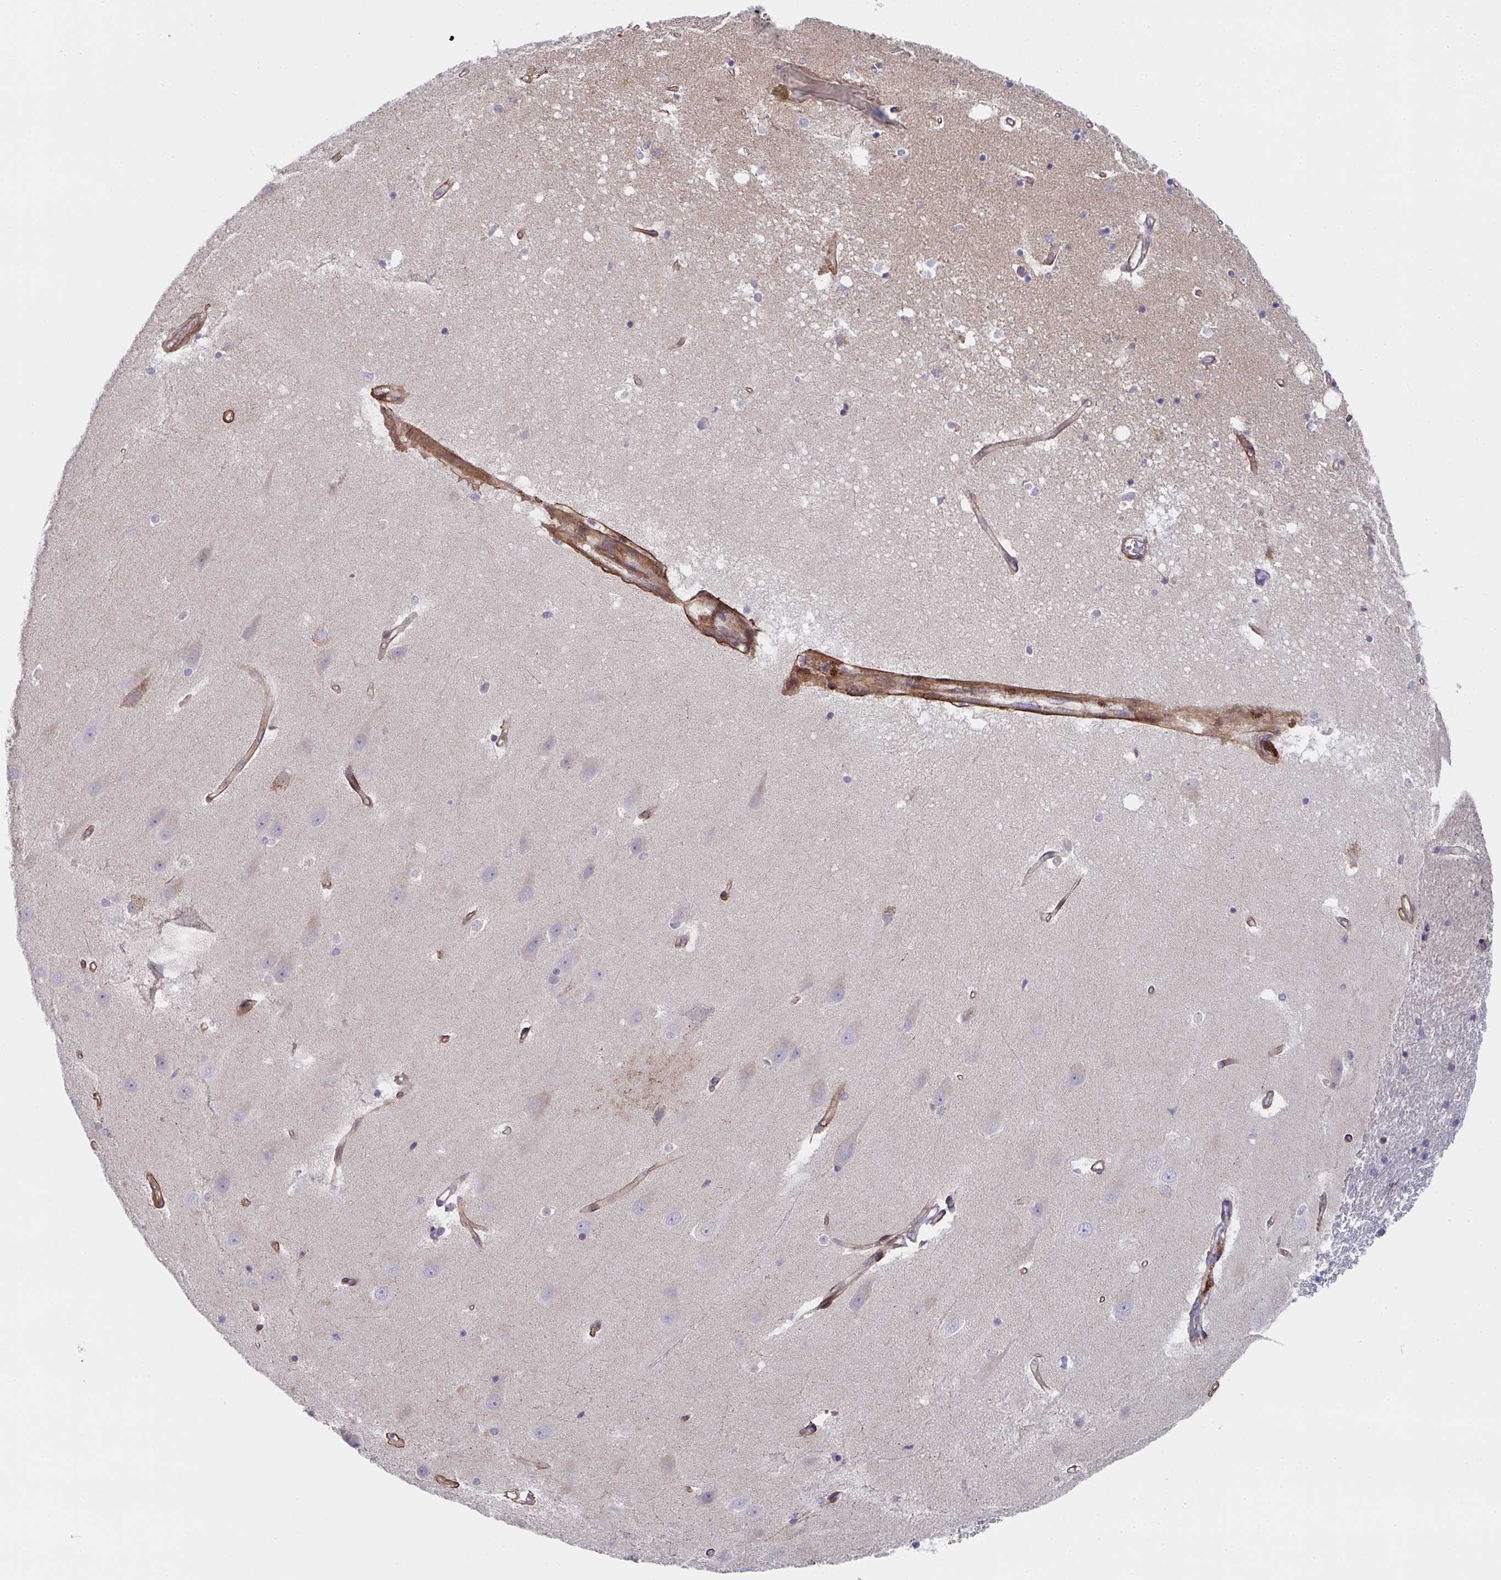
{"staining": {"intensity": "negative", "quantity": "none", "location": "none"}, "tissue": "hippocampus", "cell_type": "Glial cells", "image_type": "normal", "snomed": [{"axis": "morphology", "description": "Normal tissue, NOS"}, {"axis": "topography", "description": "Hippocampus"}], "caption": "Protein analysis of normal hippocampus demonstrates no significant expression in glial cells. Brightfield microscopy of immunohistochemistry stained with DAB (3,3'-diaminobenzidine) (brown) and hematoxylin (blue), captured at high magnification.", "gene": "VWDE", "patient": {"sex": "male", "age": 63}}